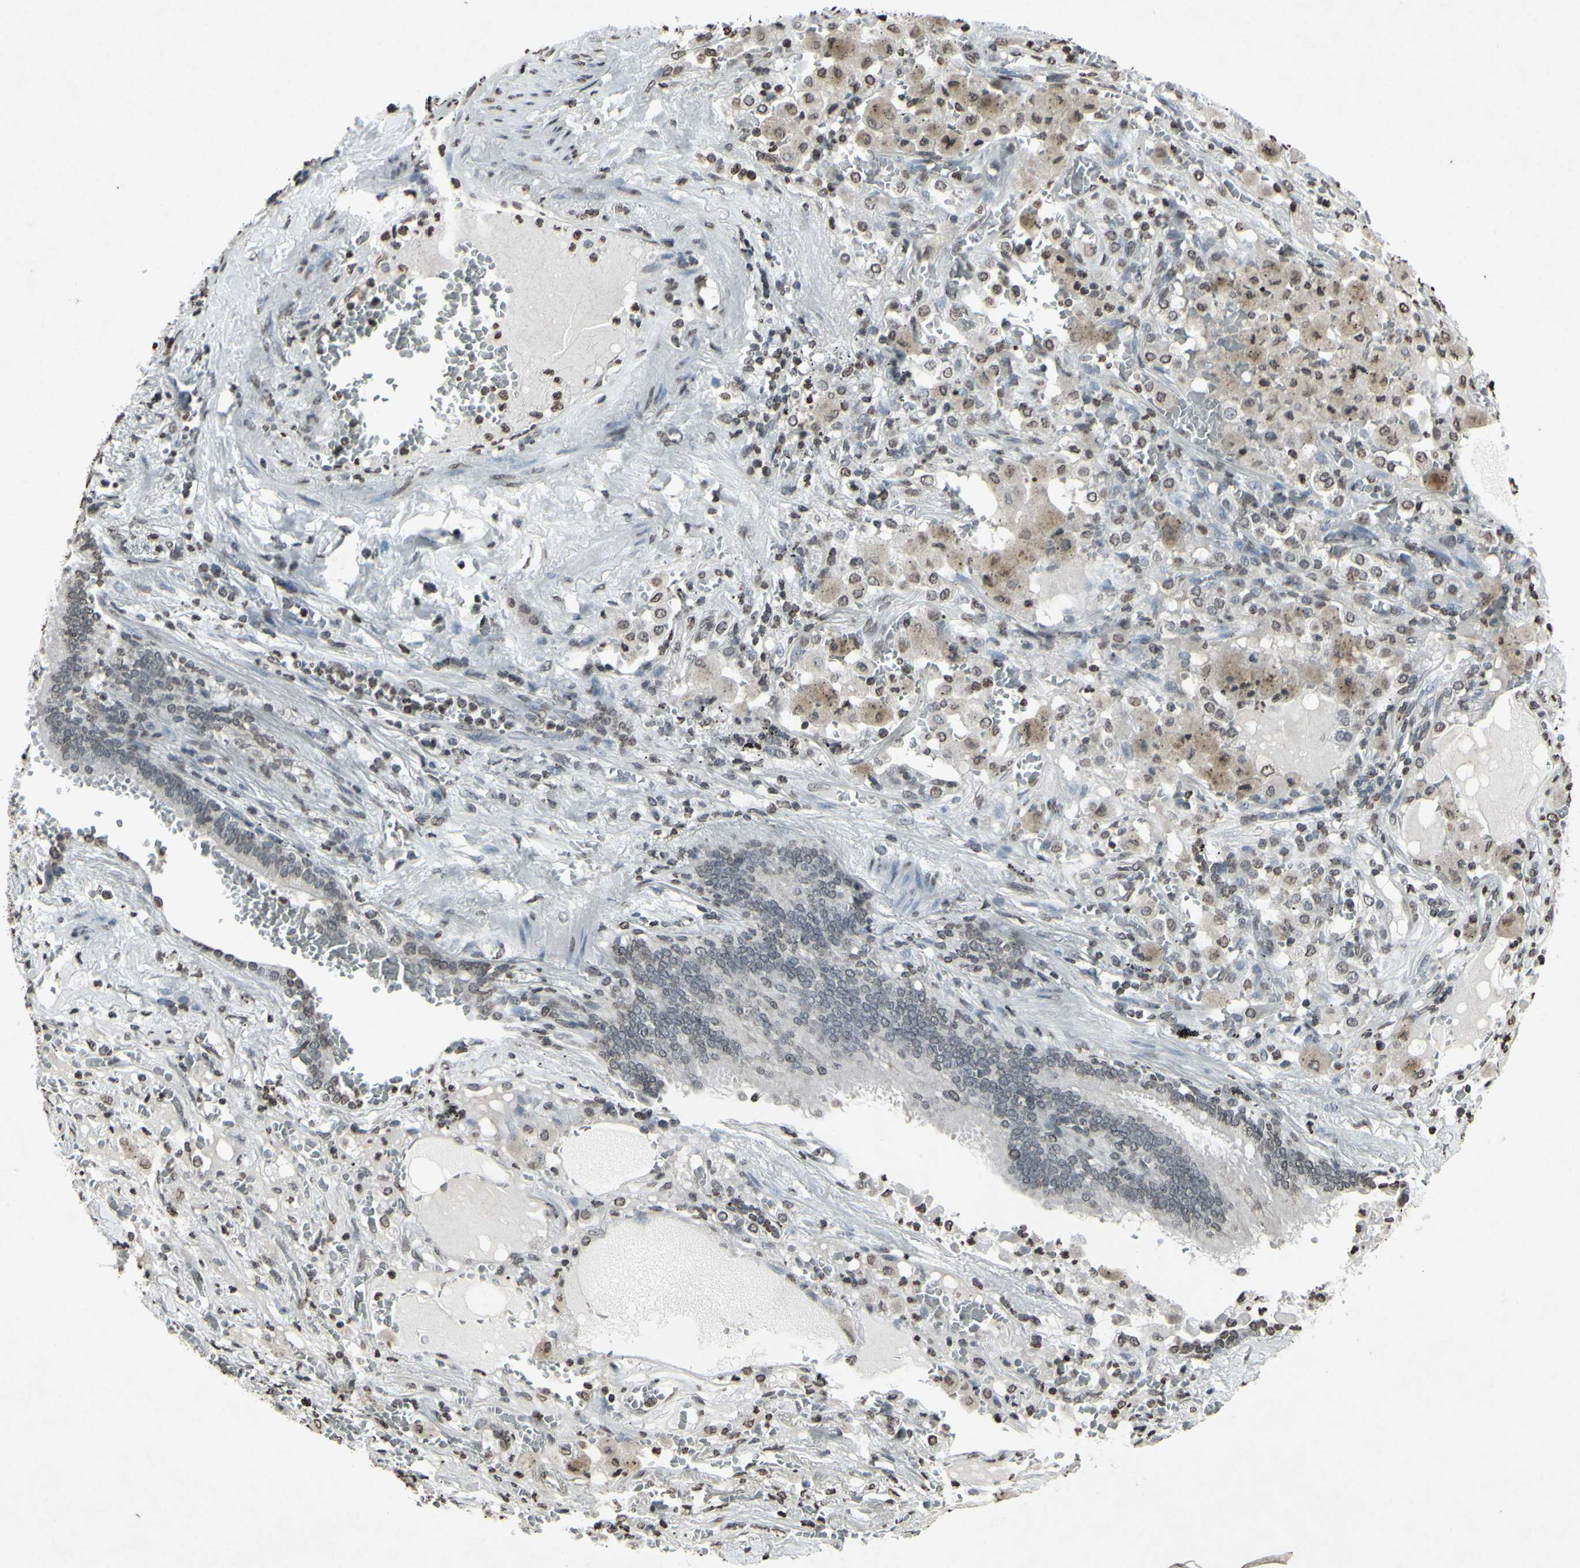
{"staining": {"intensity": "weak", "quantity": "<25%", "location": "cytoplasmic/membranous"}, "tissue": "lung cancer", "cell_type": "Tumor cells", "image_type": "cancer", "snomed": [{"axis": "morphology", "description": "Squamous cell carcinoma, NOS"}, {"axis": "topography", "description": "Lung"}], "caption": "The immunohistochemistry photomicrograph has no significant staining in tumor cells of squamous cell carcinoma (lung) tissue.", "gene": "CD79B", "patient": {"sex": "male", "age": 57}}